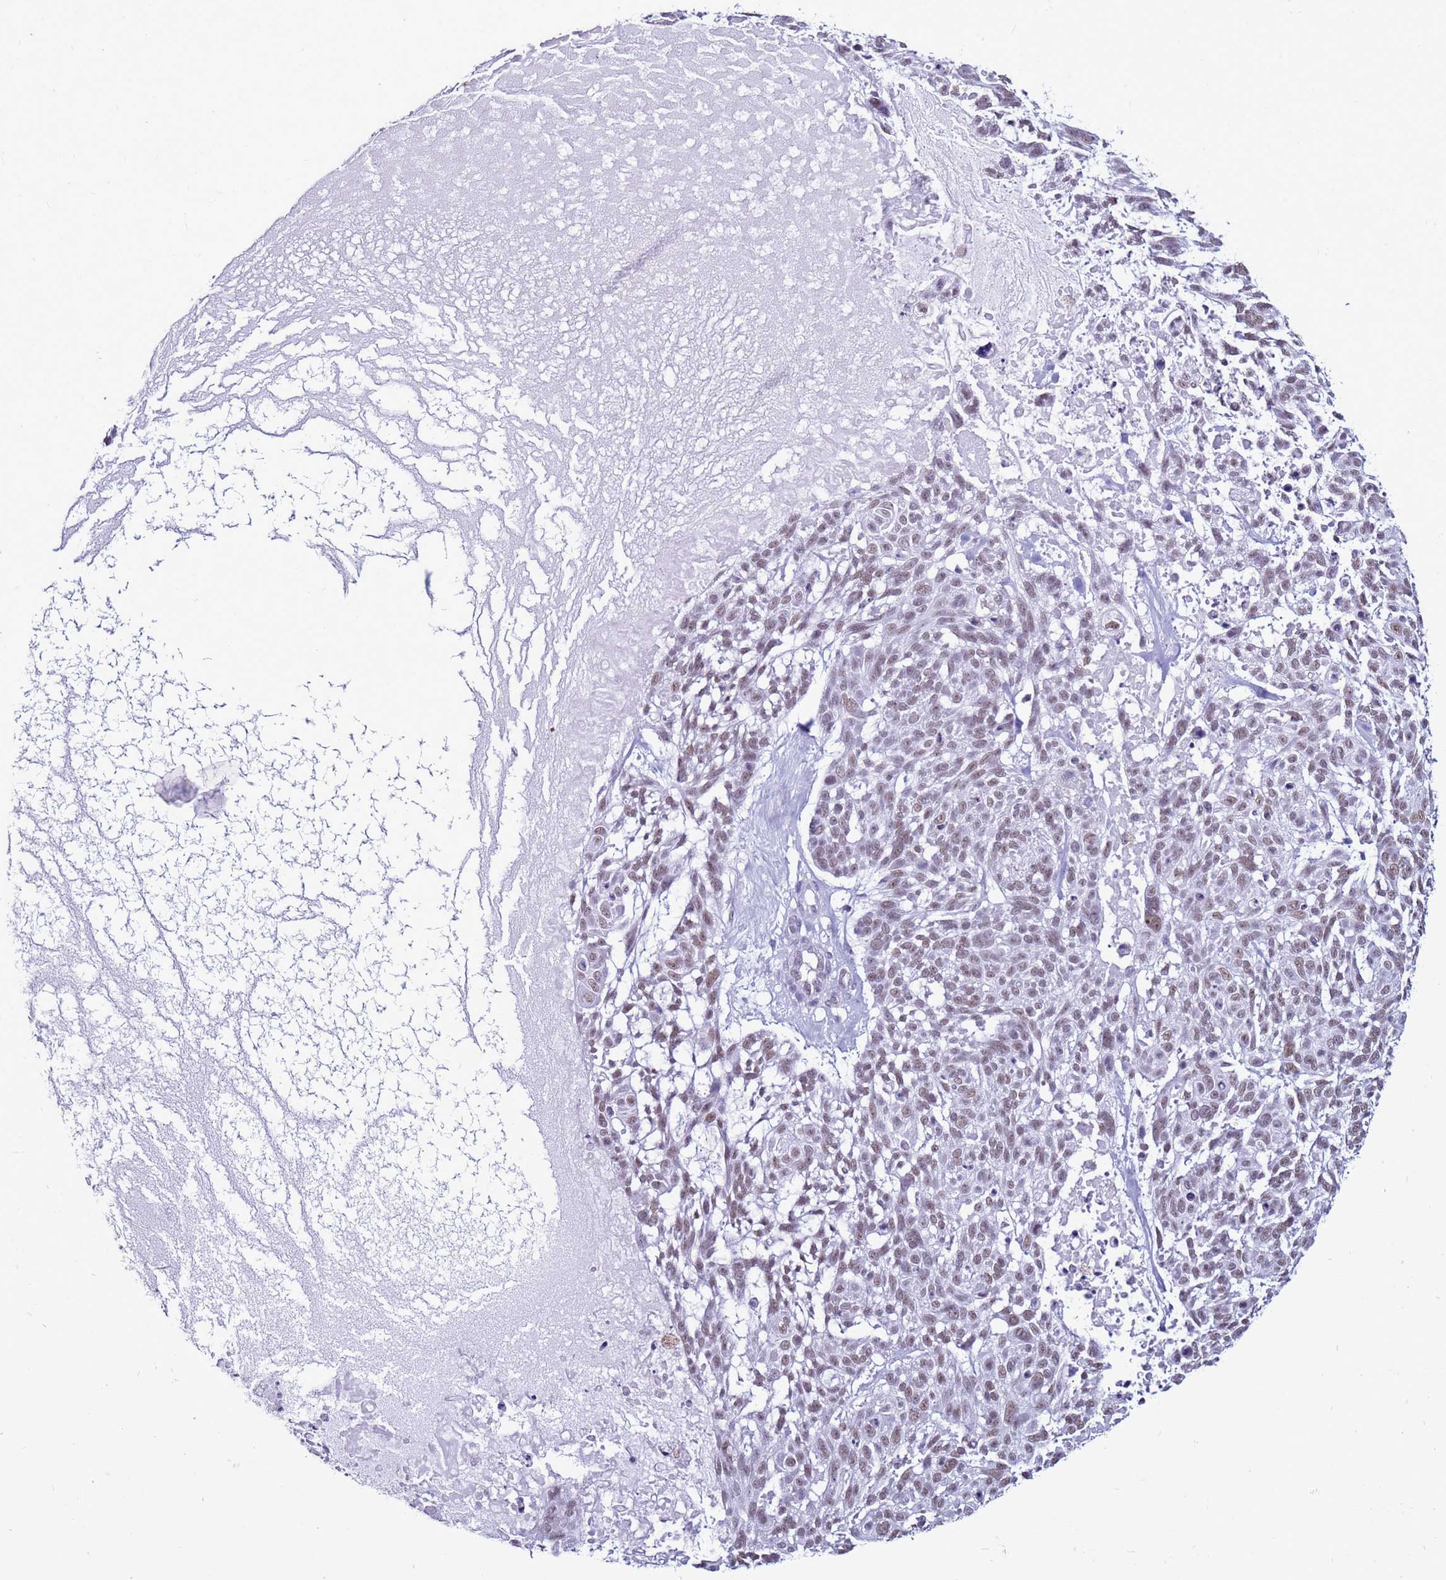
{"staining": {"intensity": "weak", "quantity": ">75%", "location": "nuclear"}, "tissue": "skin cancer", "cell_type": "Tumor cells", "image_type": "cancer", "snomed": [{"axis": "morphology", "description": "Basal cell carcinoma"}, {"axis": "topography", "description": "Skin"}], "caption": "There is low levels of weak nuclear positivity in tumor cells of basal cell carcinoma (skin), as demonstrated by immunohistochemical staining (brown color).", "gene": "DHX15", "patient": {"sex": "male", "age": 88}}